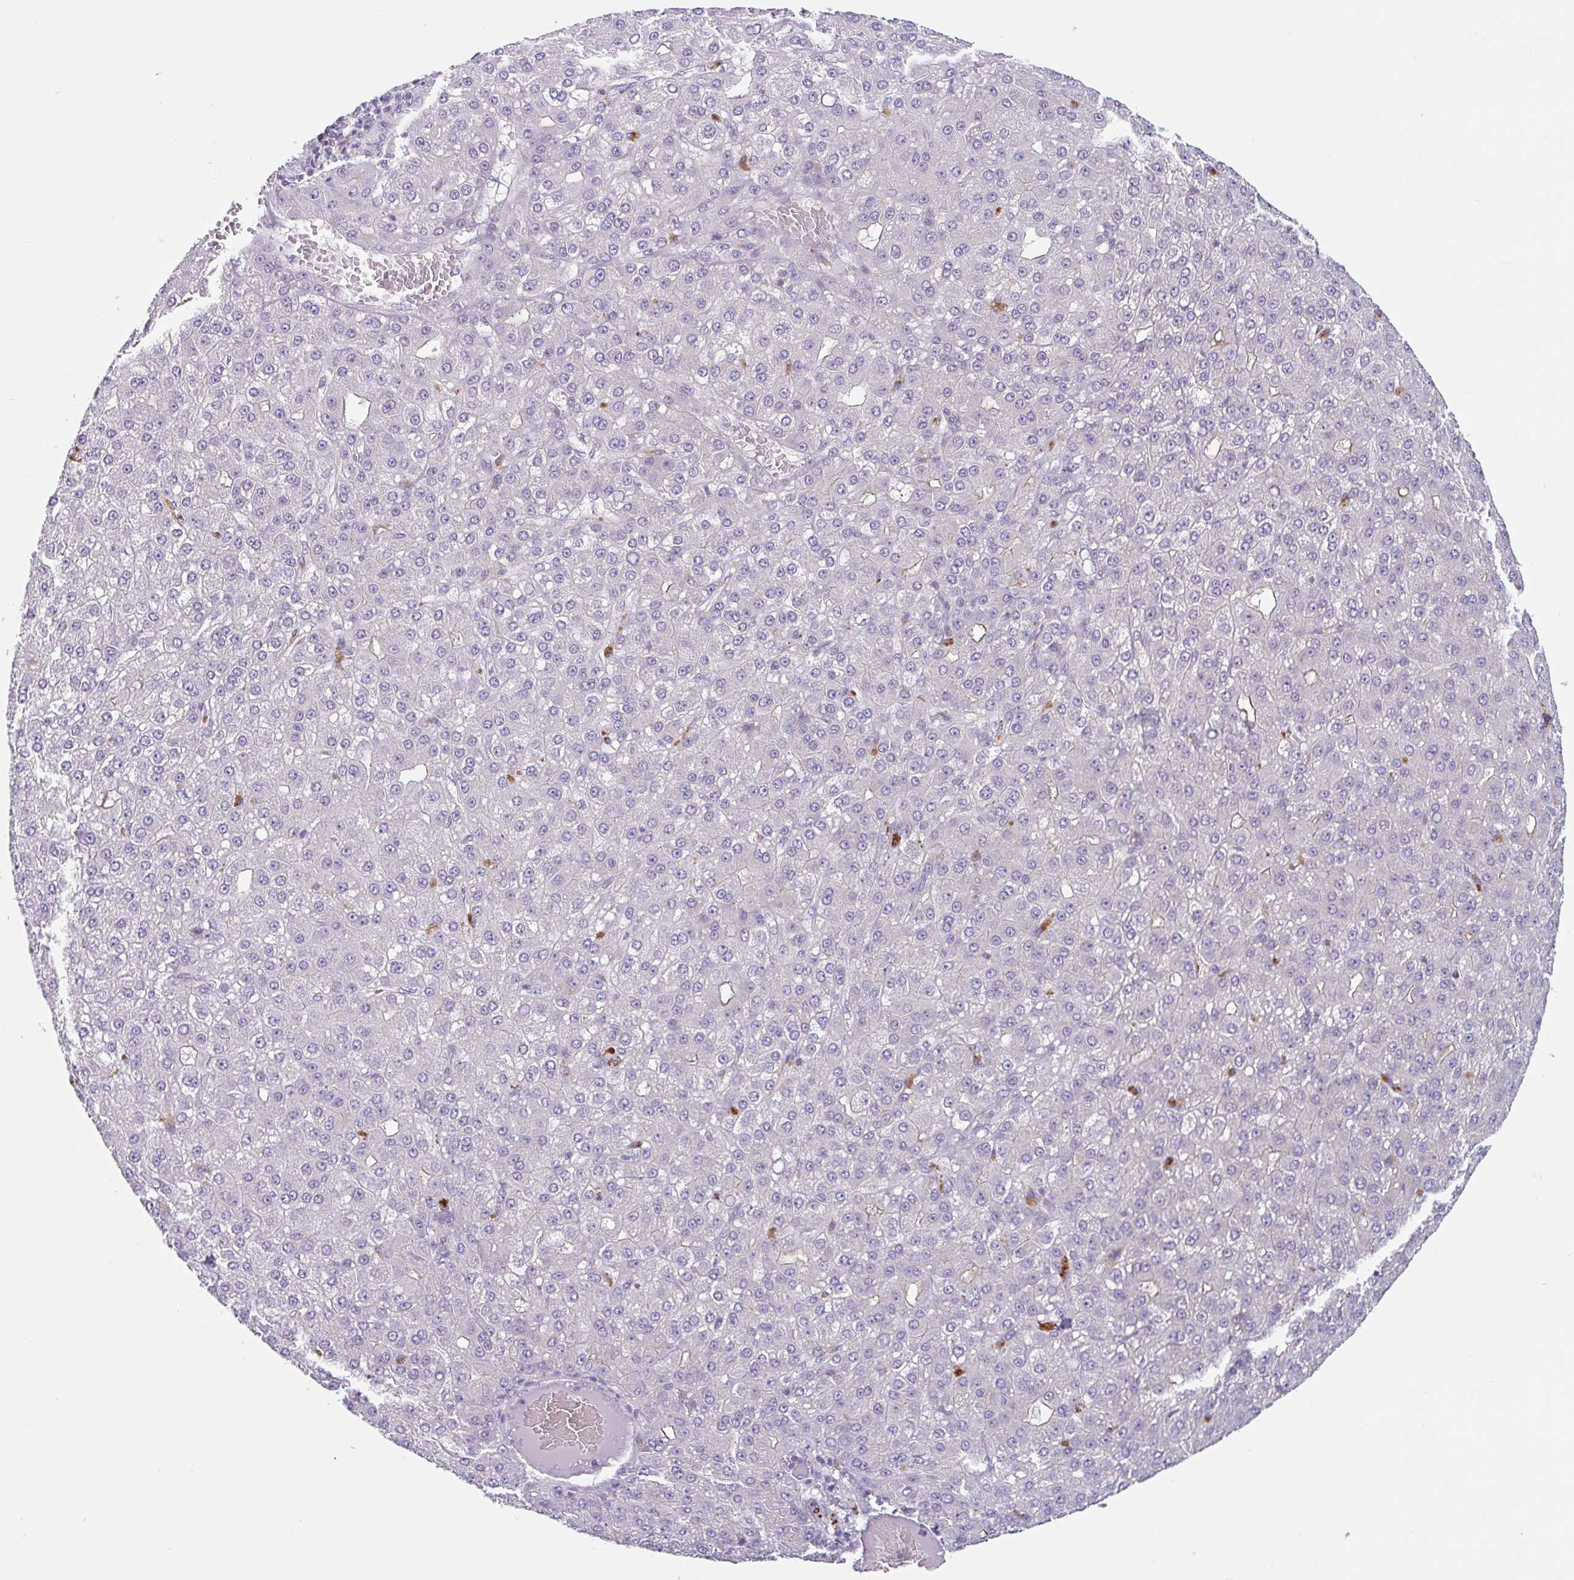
{"staining": {"intensity": "negative", "quantity": "none", "location": "none"}, "tissue": "liver cancer", "cell_type": "Tumor cells", "image_type": "cancer", "snomed": [{"axis": "morphology", "description": "Carcinoma, Hepatocellular, NOS"}, {"axis": "topography", "description": "Liver"}], "caption": "A micrograph of liver cancer (hepatocellular carcinoma) stained for a protein demonstrates no brown staining in tumor cells. Brightfield microscopy of immunohistochemistry (IHC) stained with DAB (3,3'-diaminobenzidine) (brown) and hematoxylin (blue), captured at high magnification.", "gene": "LENG9", "patient": {"sex": "male", "age": 67}}